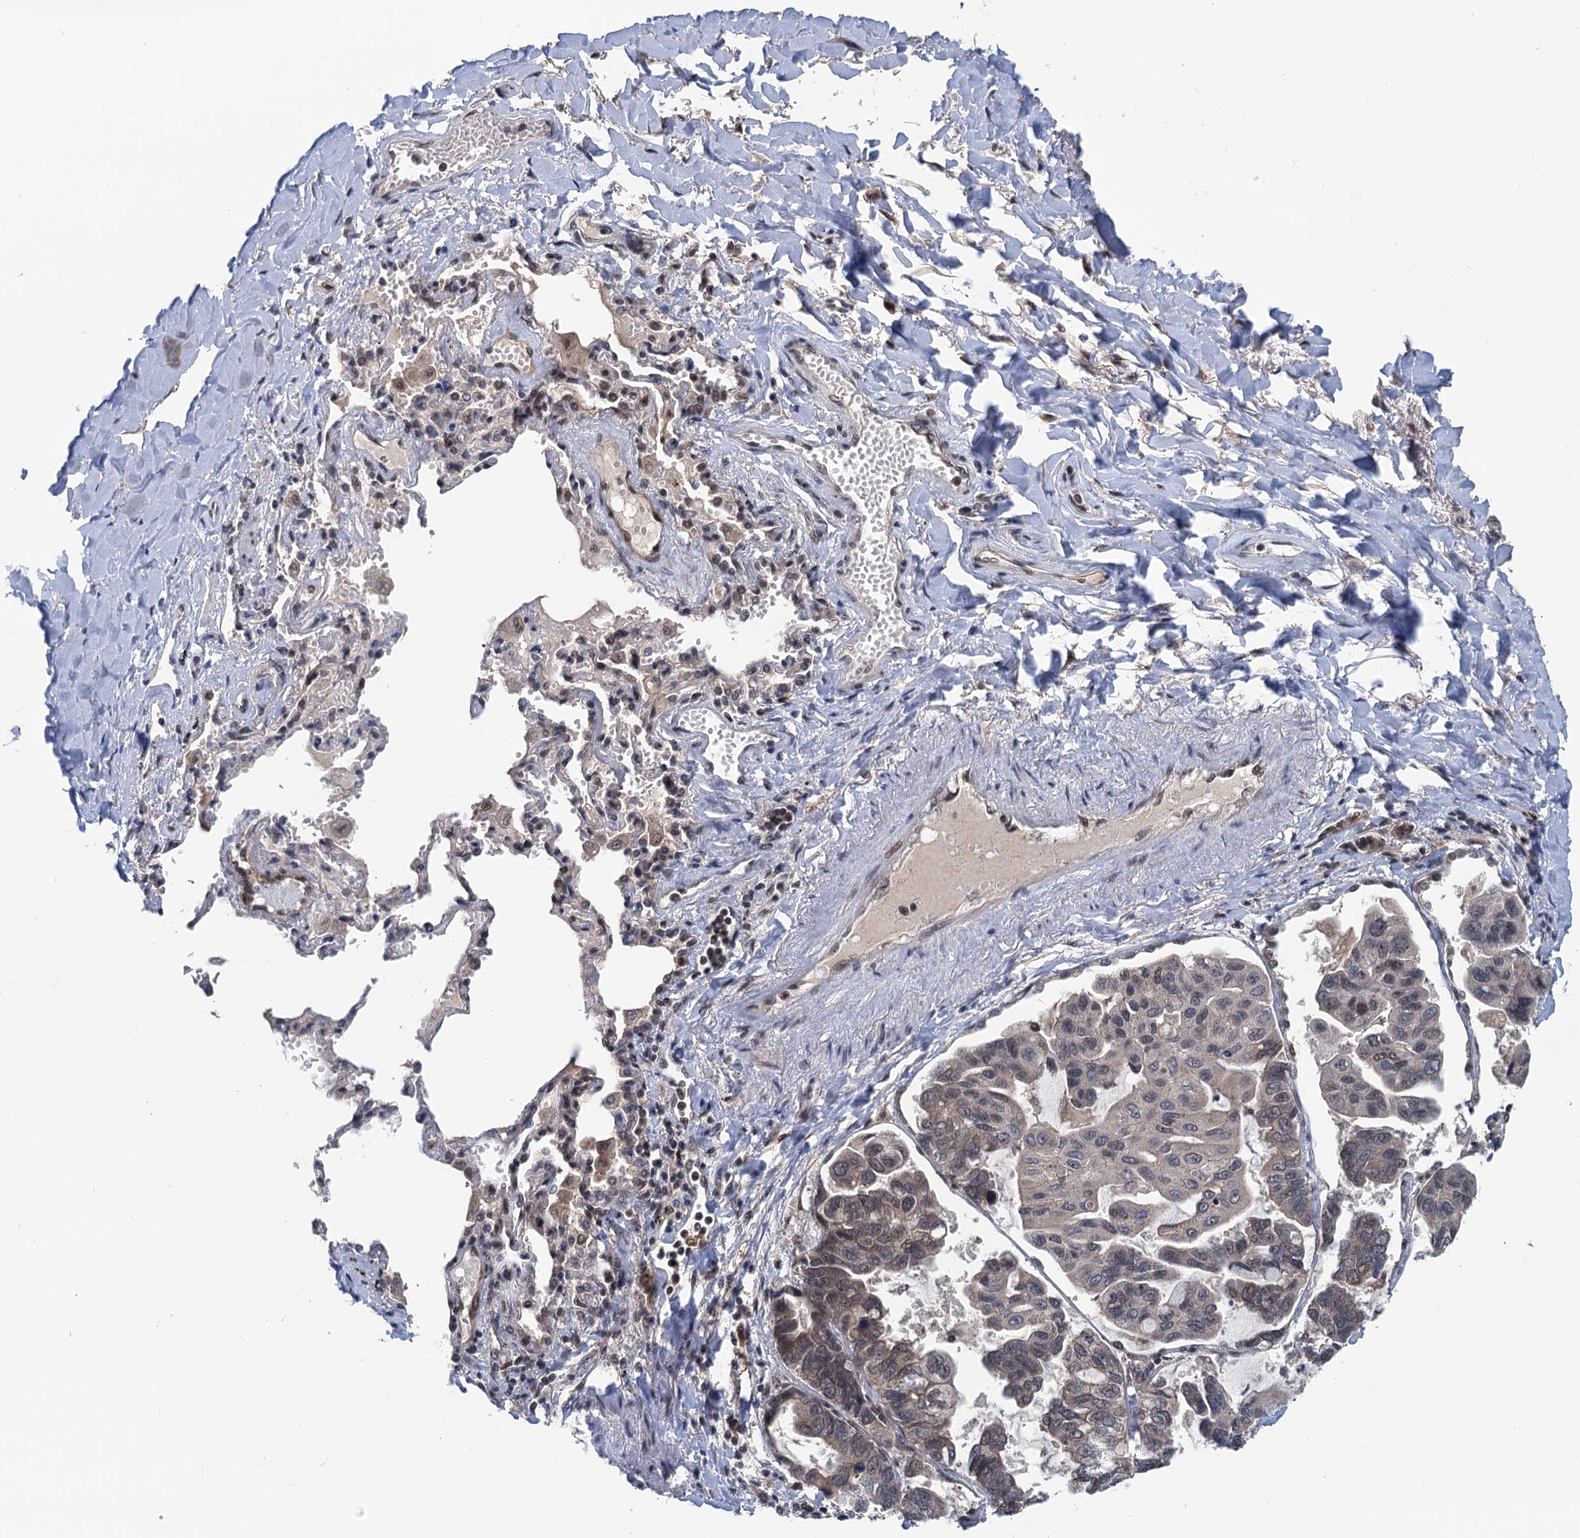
{"staining": {"intensity": "weak", "quantity": "<25%", "location": "cytoplasmic/membranous"}, "tissue": "lung cancer", "cell_type": "Tumor cells", "image_type": "cancer", "snomed": [{"axis": "morphology", "description": "Adenocarcinoma, NOS"}, {"axis": "topography", "description": "Lung"}], "caption": "The immunohistochemistry (IHC) micrograph has no significant expression in tumor cells of lung cancer tissue.", "gene": "RASSF4", "patient": {"sex": "male", "age": 64}}